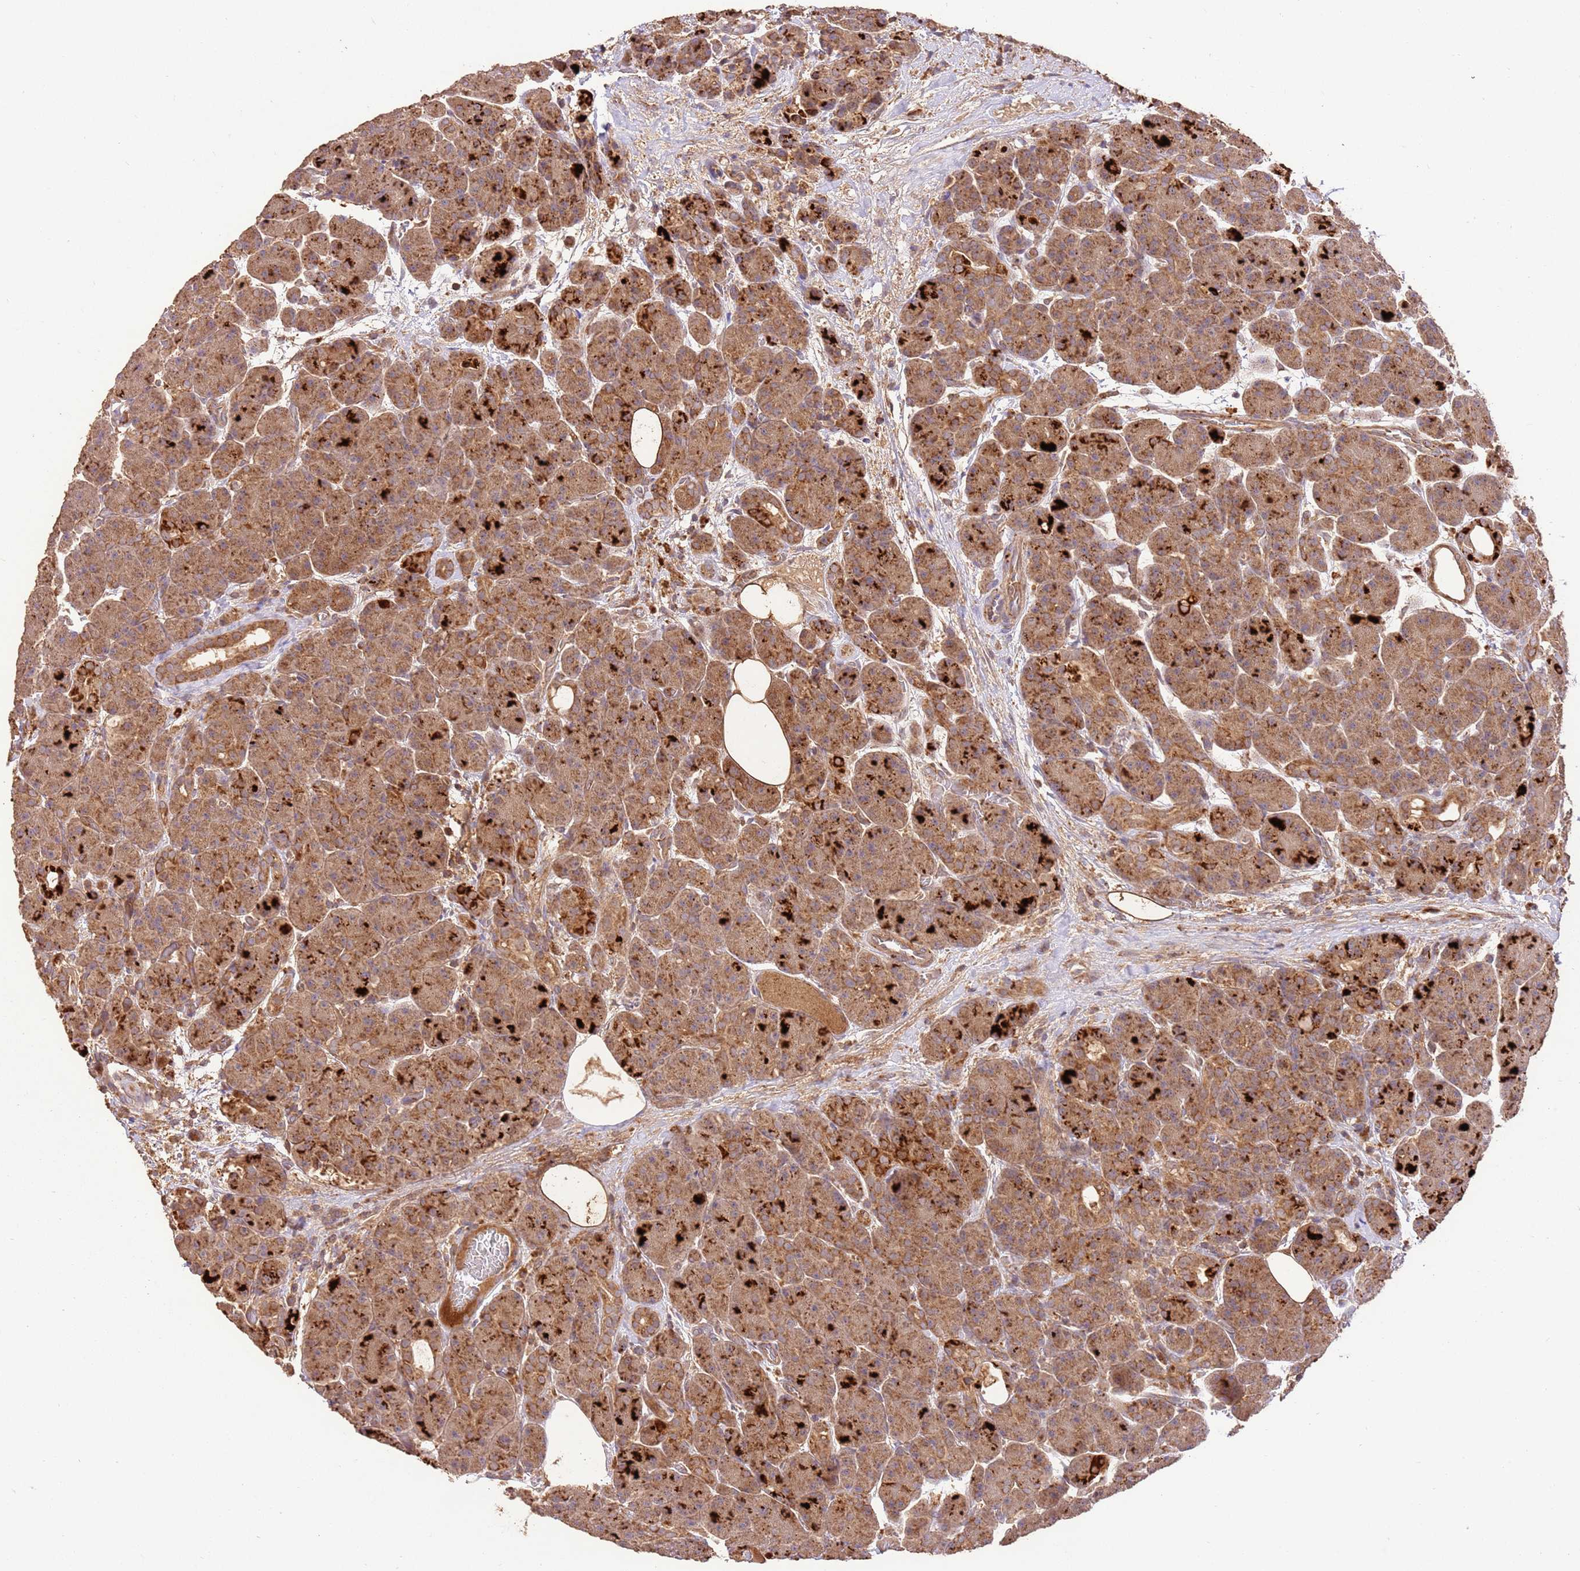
{"staining": {"intensity": "strong", "quantity": ">75%", "location": "cytoplasmic/membranous"}, "tissue": "pancreas", "cell_type": "Exocrine glandular cells", "image_type": "normal", "snomed": [{"axis": "morphology", "description": "Normal tissue, NOS"}, {"axis": "topography", "description": "Pancreas"}], "caption": "Protein expression analysis of benign human pancreas reveals strong cytoplasmic/membranous staining in about >75% of exocrine glandular cells. (Stains: DAB (3,3'-diaminobenzidine) in brown, nuclei in blue, Microscopy: brightfield microscopy at high magnification).", "gene": "LRRC28", "patient": {"sex": "male", "age": 63}}